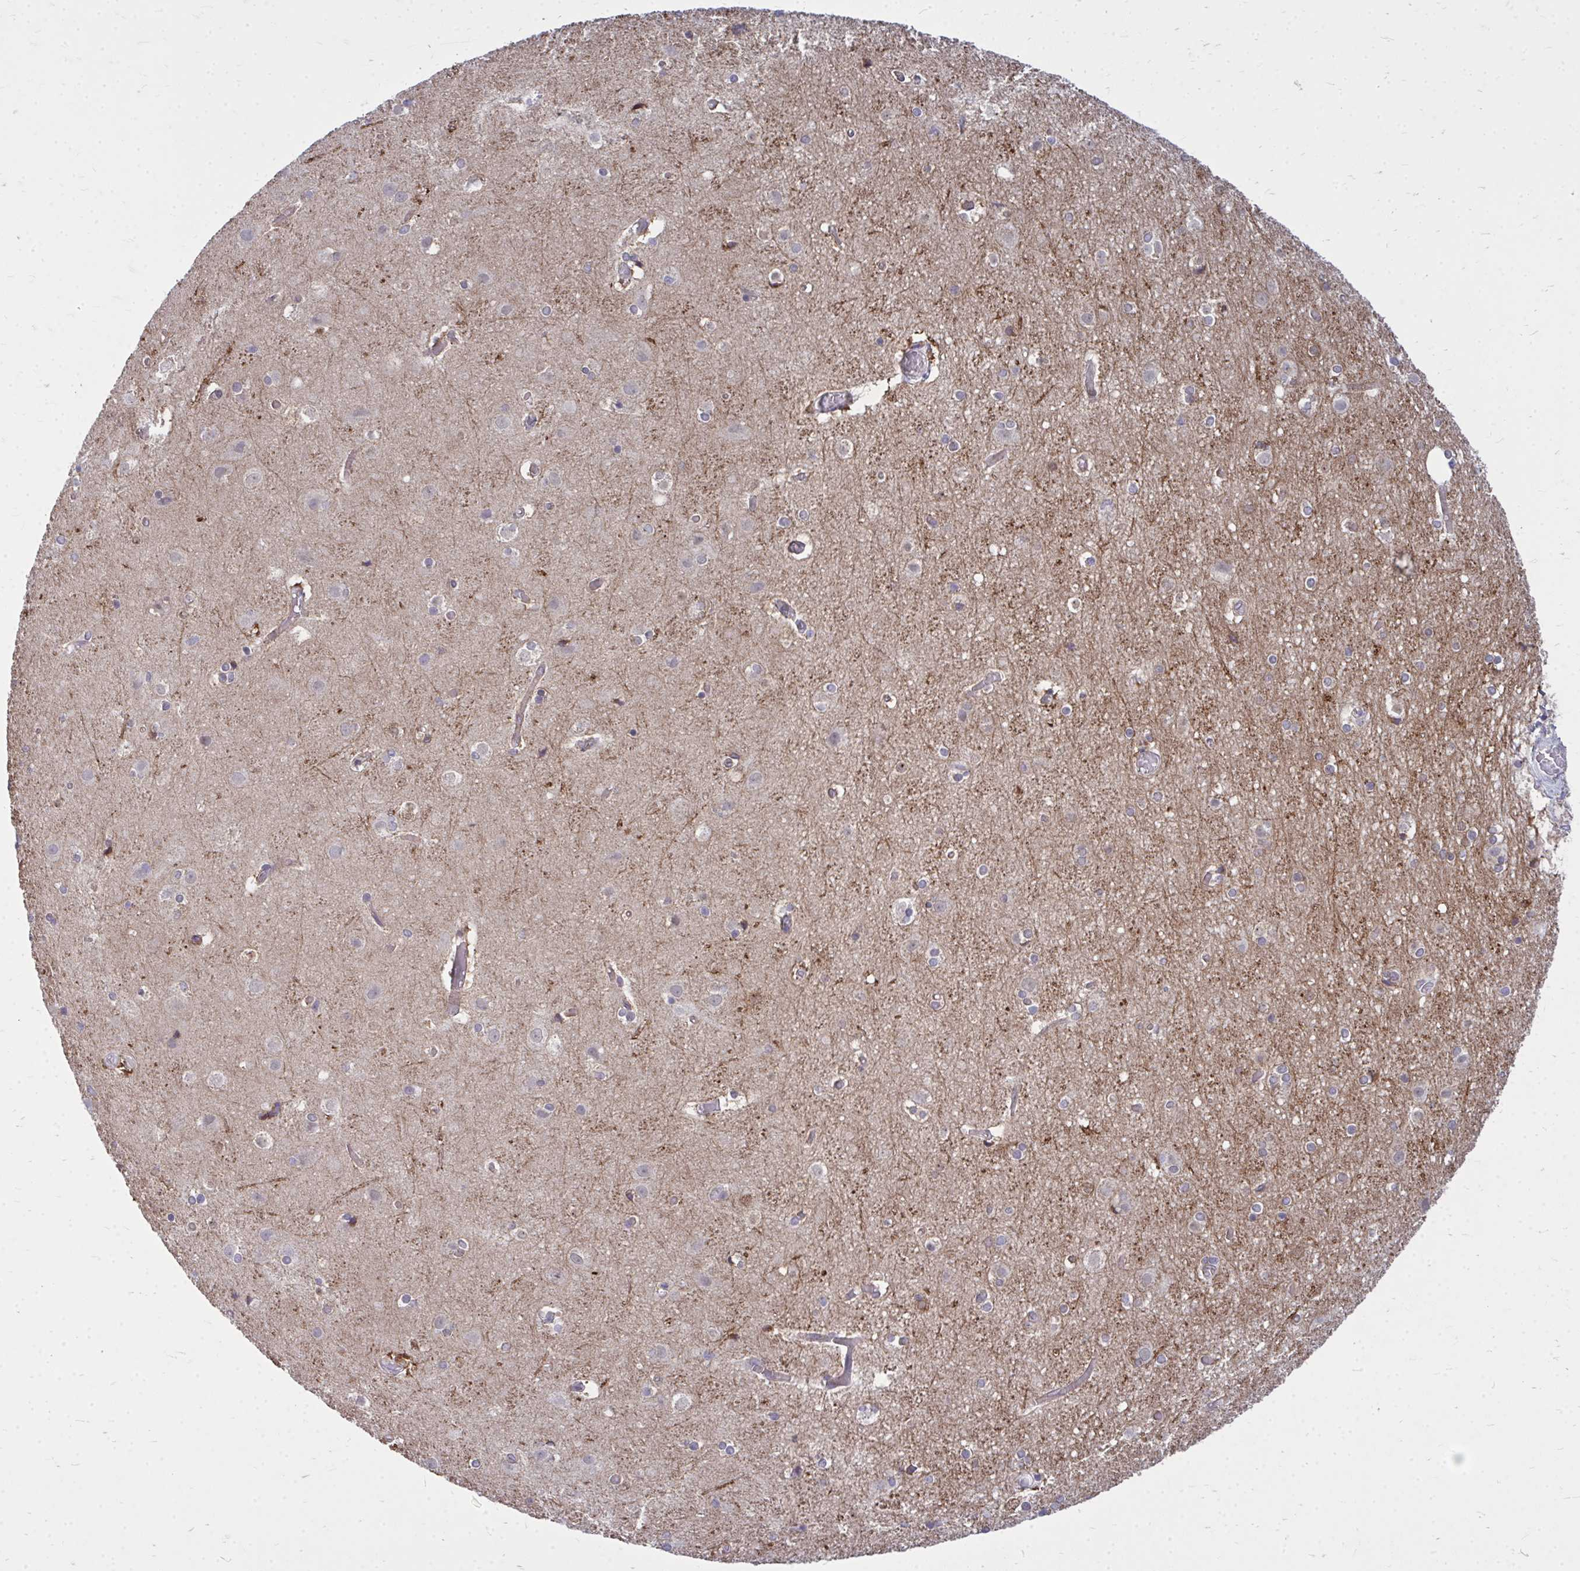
{"staining": {"intensity": "negative", "quantity": "none", "location": "none"}, "tissue": "cerebral cortex", "cell_type": "Endothelial cells", "image_type": "normal", "snomed": [{"axis": "morphology", "description": "Normal tissue, NOS"}, {"axis": "topography", "description": "Cerebral cortex"}], "caption": "Photomicrograph shows no significant protein expression in endothelial cells of unremarkable cerebral cortex.", "gene": "ACSL5", "patient": {"sex": "female", "age": 52}}